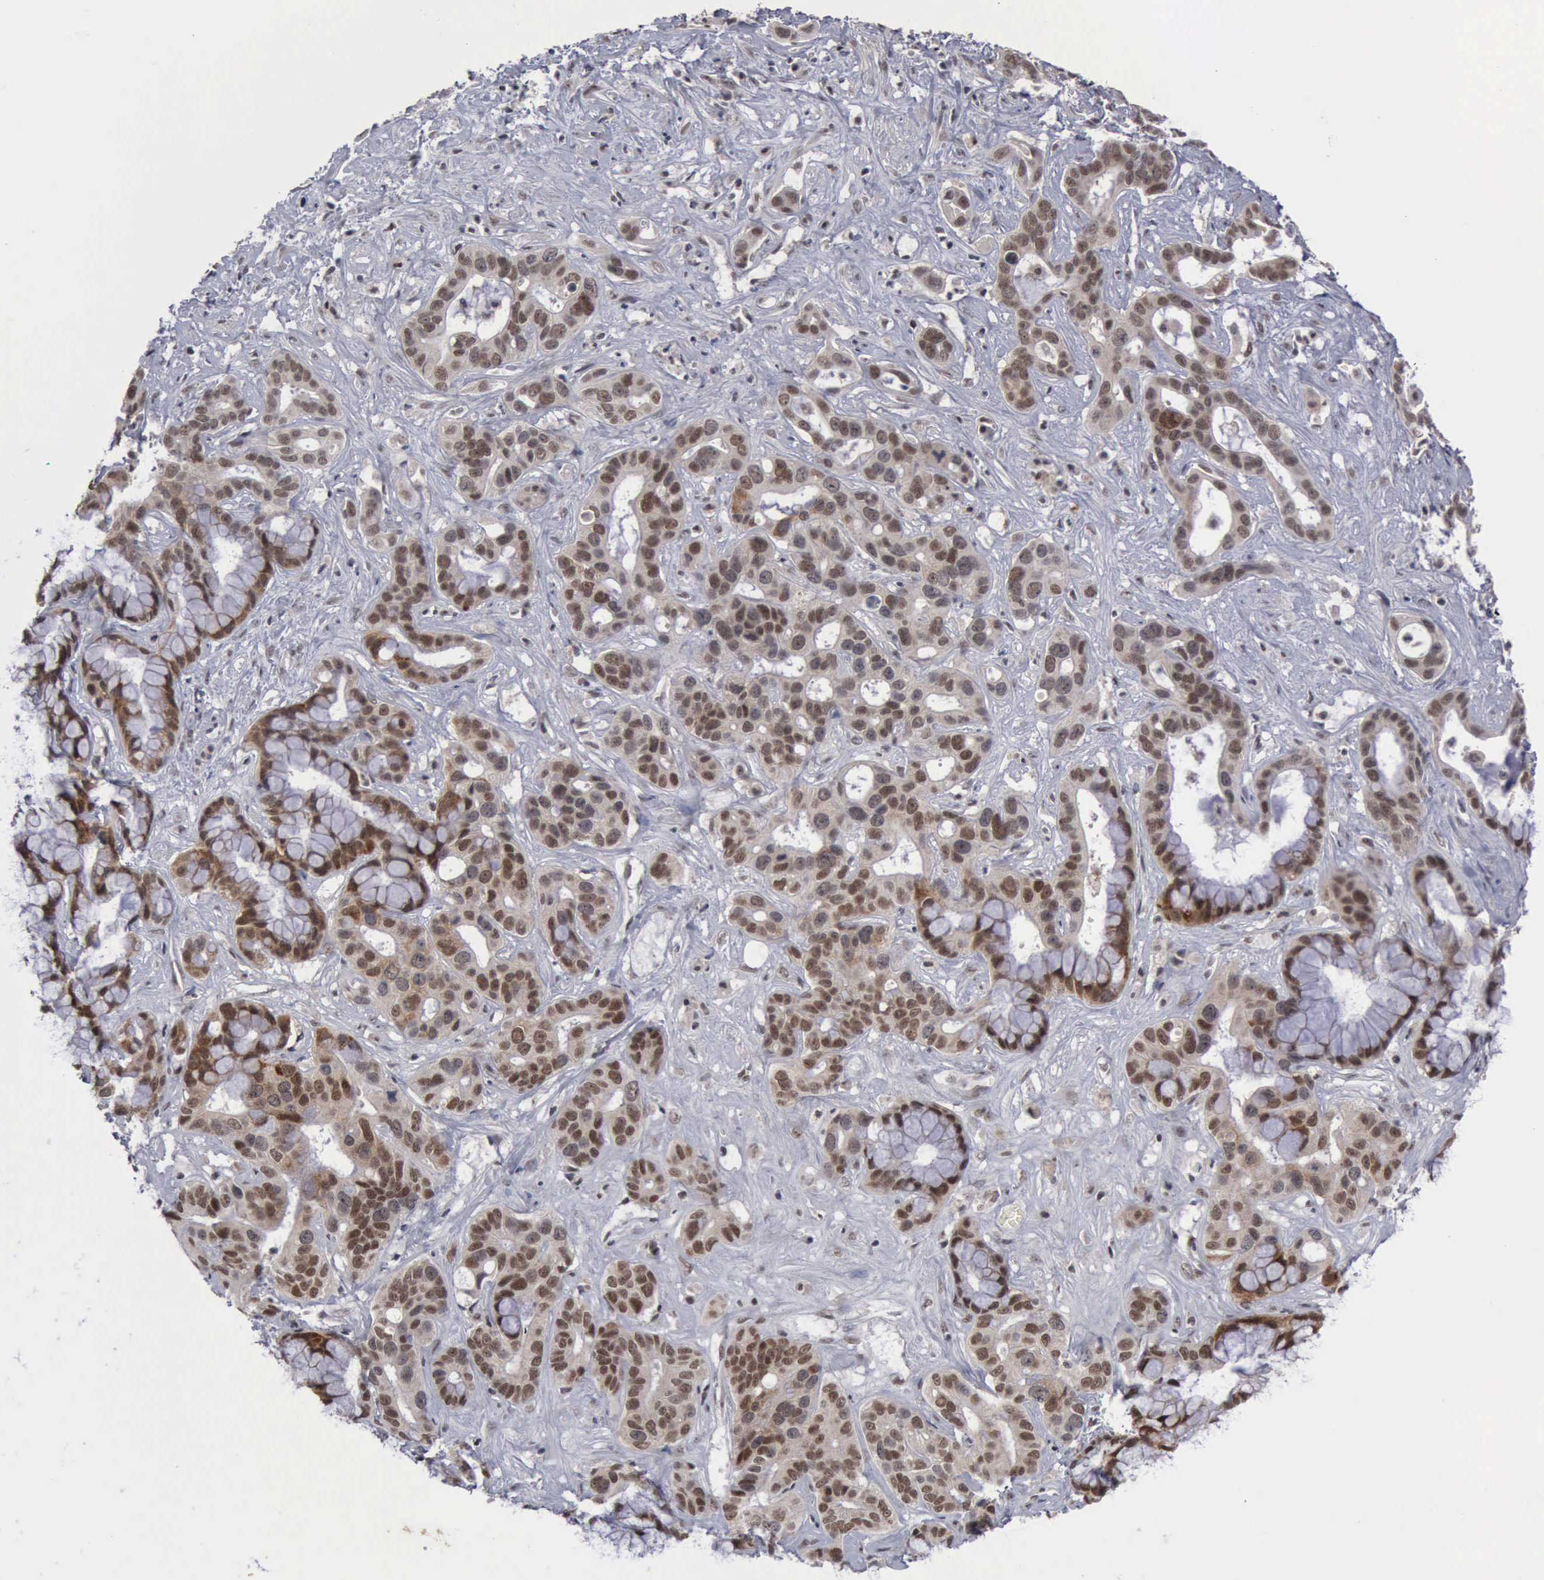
{"staining": {"intensity": "moderate", "quantity": ">75%", "location": "nuclear"}, "tissue": "liver cancer", "cell_type": "Tumor cells", "image_type": "cancer", "snomed": [{"axis": "morphology", "description": "Cholangiocarcinoma"}, {"axis": "topography", "description": "Liver"}], "caption": "Immunohistochemical staining of liver cancer displays medium levels of moderate nuclear protein positivity in approximately >75% of tumor cells.", "gene": "ATM", "patient": {"sex": "female", "age": 65}}